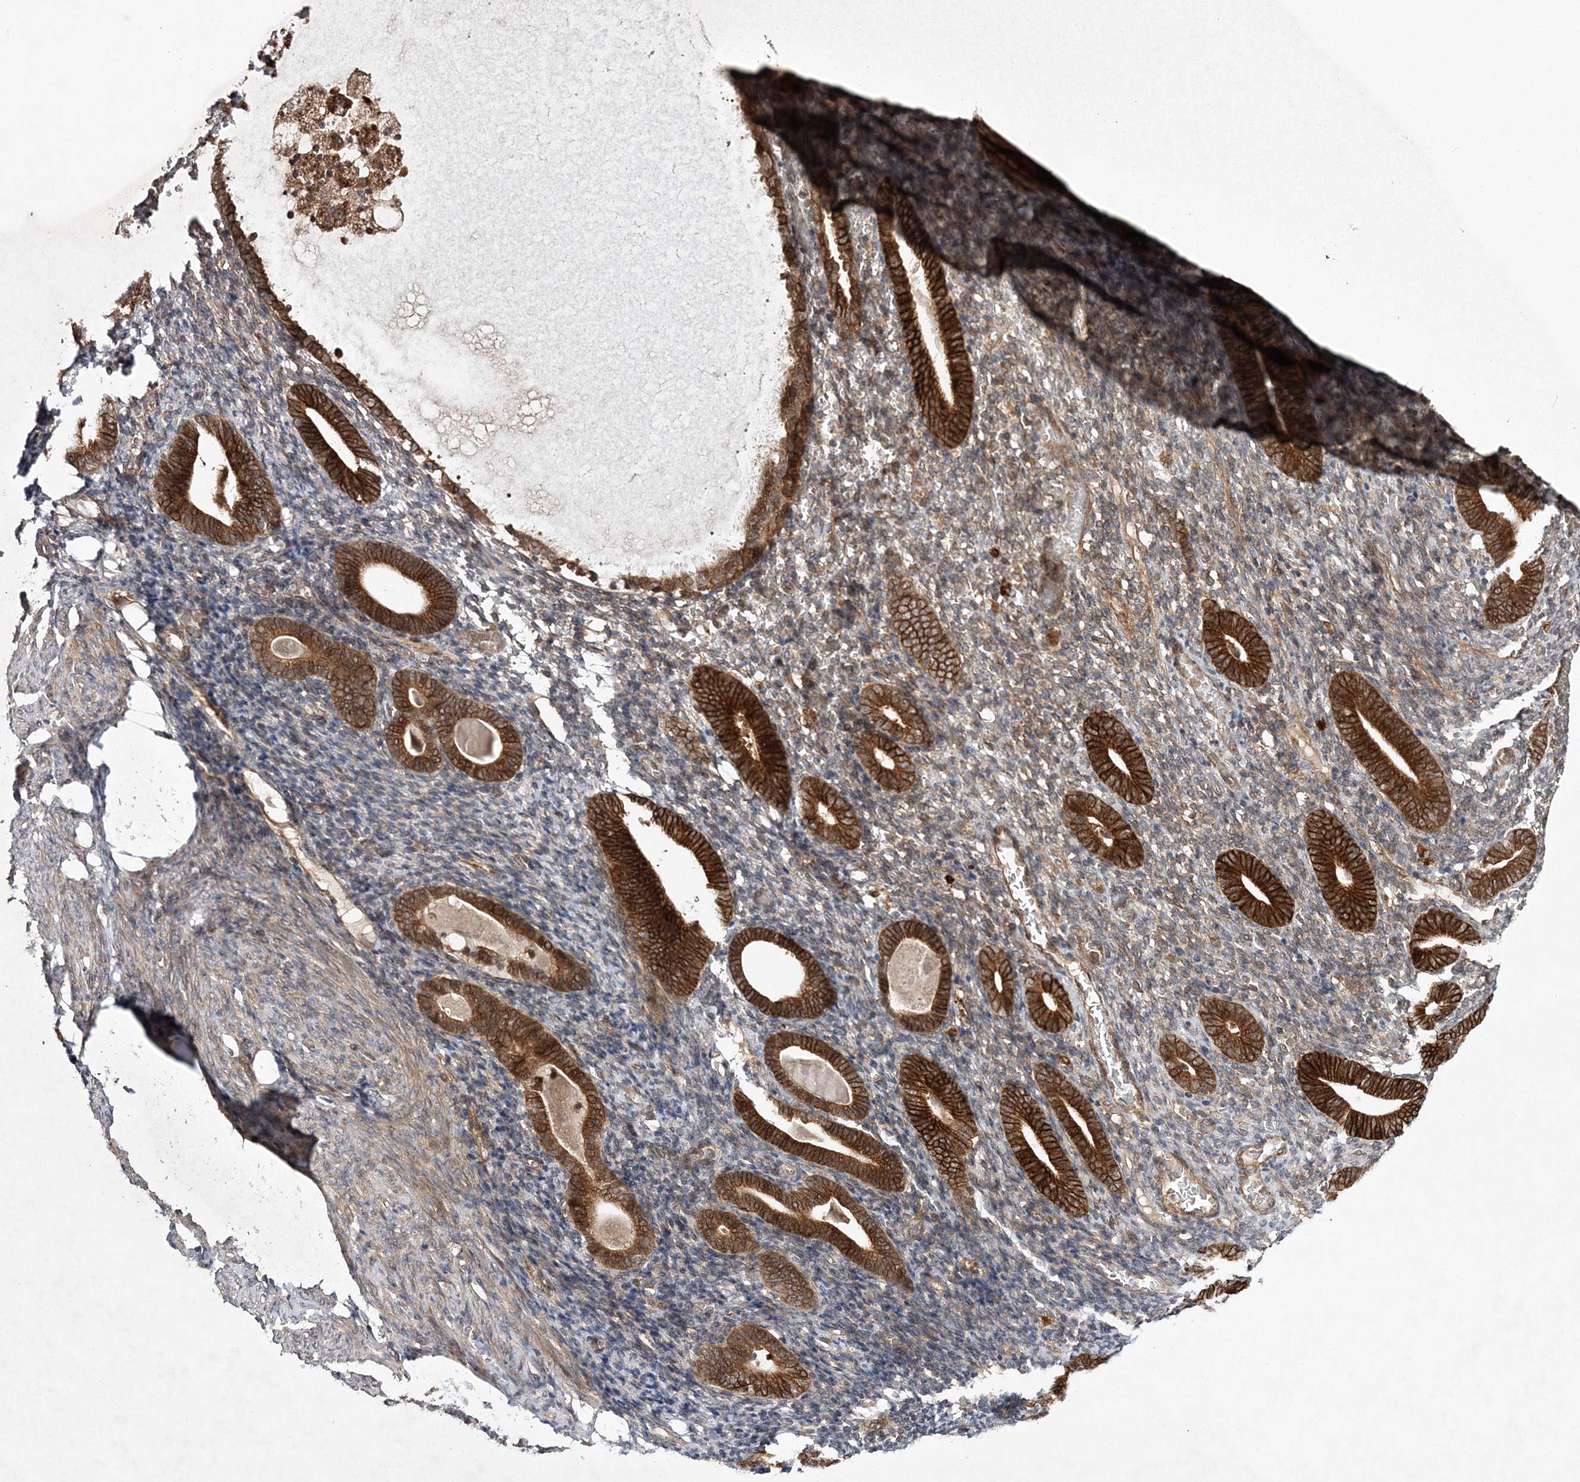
{"staining": {"intensity": "weak", "quantity": "<25%", "location": "cytoplasmic/membranous"}, "tissue": "endometrium", "cell_type": "Cells in endometrial stroma", "image_type": "normal", "snomed": [{"axis": "morphology", "description": "Normal tissue, NOS"}, {"axis": "topography", "description": "Endometrium"}], "caption": "The immunohistochemistry micrograph has no significant staining in cells in endometrial stroma of endometrium. (DAB (3,3'-diaminobenzidine) immunohistochemistry with hematoxylin counter stain).", "gene": "TMEM9B", "patient": {"sex": "female", "age": 51}}